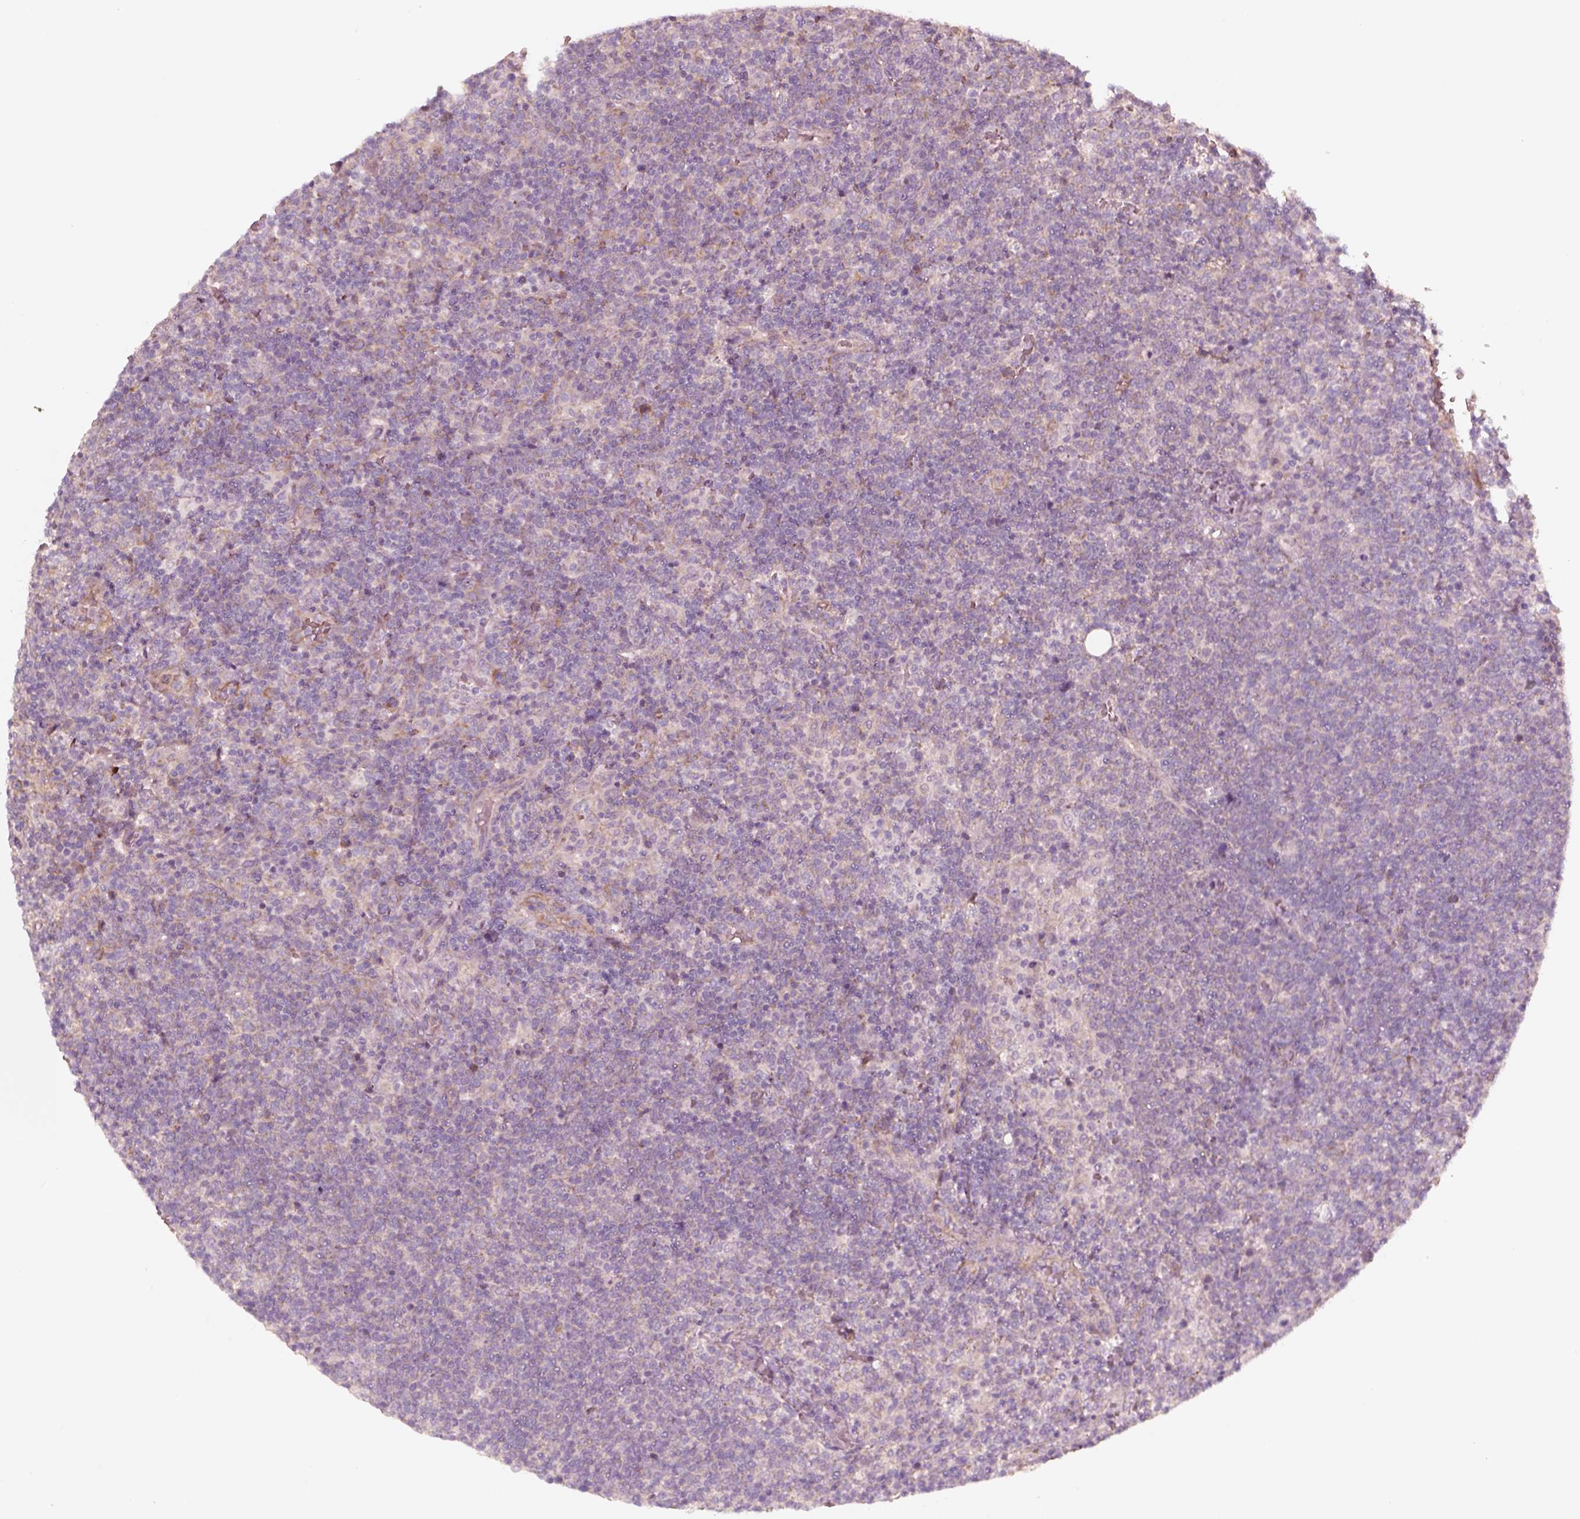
{"staining": {"intensity": "negative", "quantity": "none", "location": "none"}, "tissue": "lymphoma", "cell_type": "Tumor cells", "image_type": "cancer", "snomed": [{"axis": "morphology", "description": "Malignant lymphoma, non-Hodgkin's type, High grade"}, {"axis": "topography", "description": "Lymph node"}], "caption": "DAB immunohistochemical staining of malignant lymphoma, non-Hodgkin's type (high-grade) displays no significant positivity in tumor cells.", "gene": "RAB3C", "patient": {"sex": "male", "age": 61}}